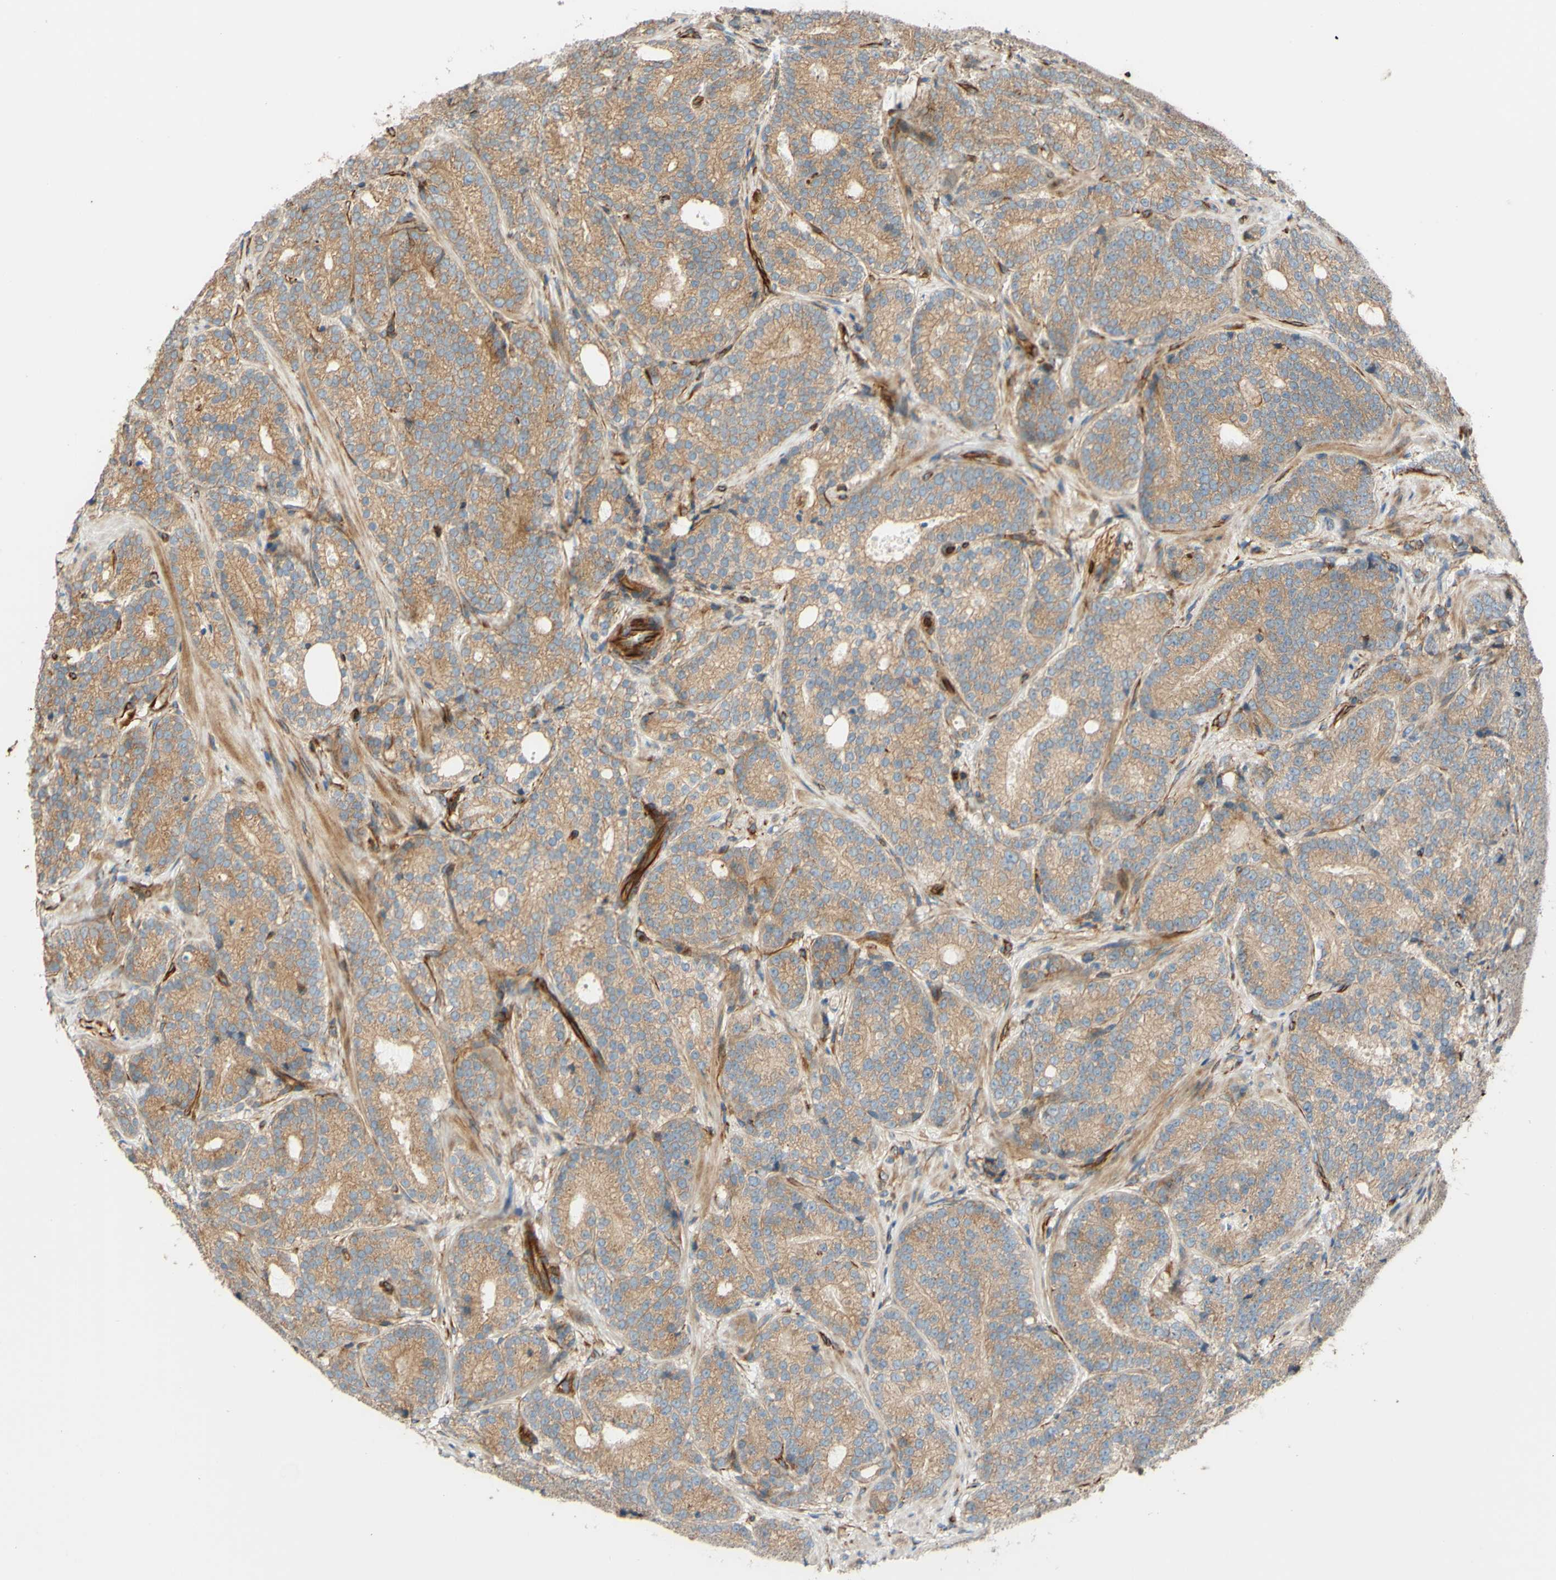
{"staining": {"intensity": "moderate", "quantity": ">75%", "location": "cytoplasmic/membranous"}, "tissue": "prostate cancer", "cell_type": "Tumor cells", "image_type": "cancer", "snomed": [{"axis": "morphology", "description": "Adenocarcinoma, High grade"}, {"axis": "topography", "description": "Prostate"}], "caption": "A histopathology image of prostate cancer stained for a protein demonstrates moderate cytoplasmic/membranous brown staining in tumor cells.", "gene": "C1orf43", "patient": {"sex": "male", "age": 61}}